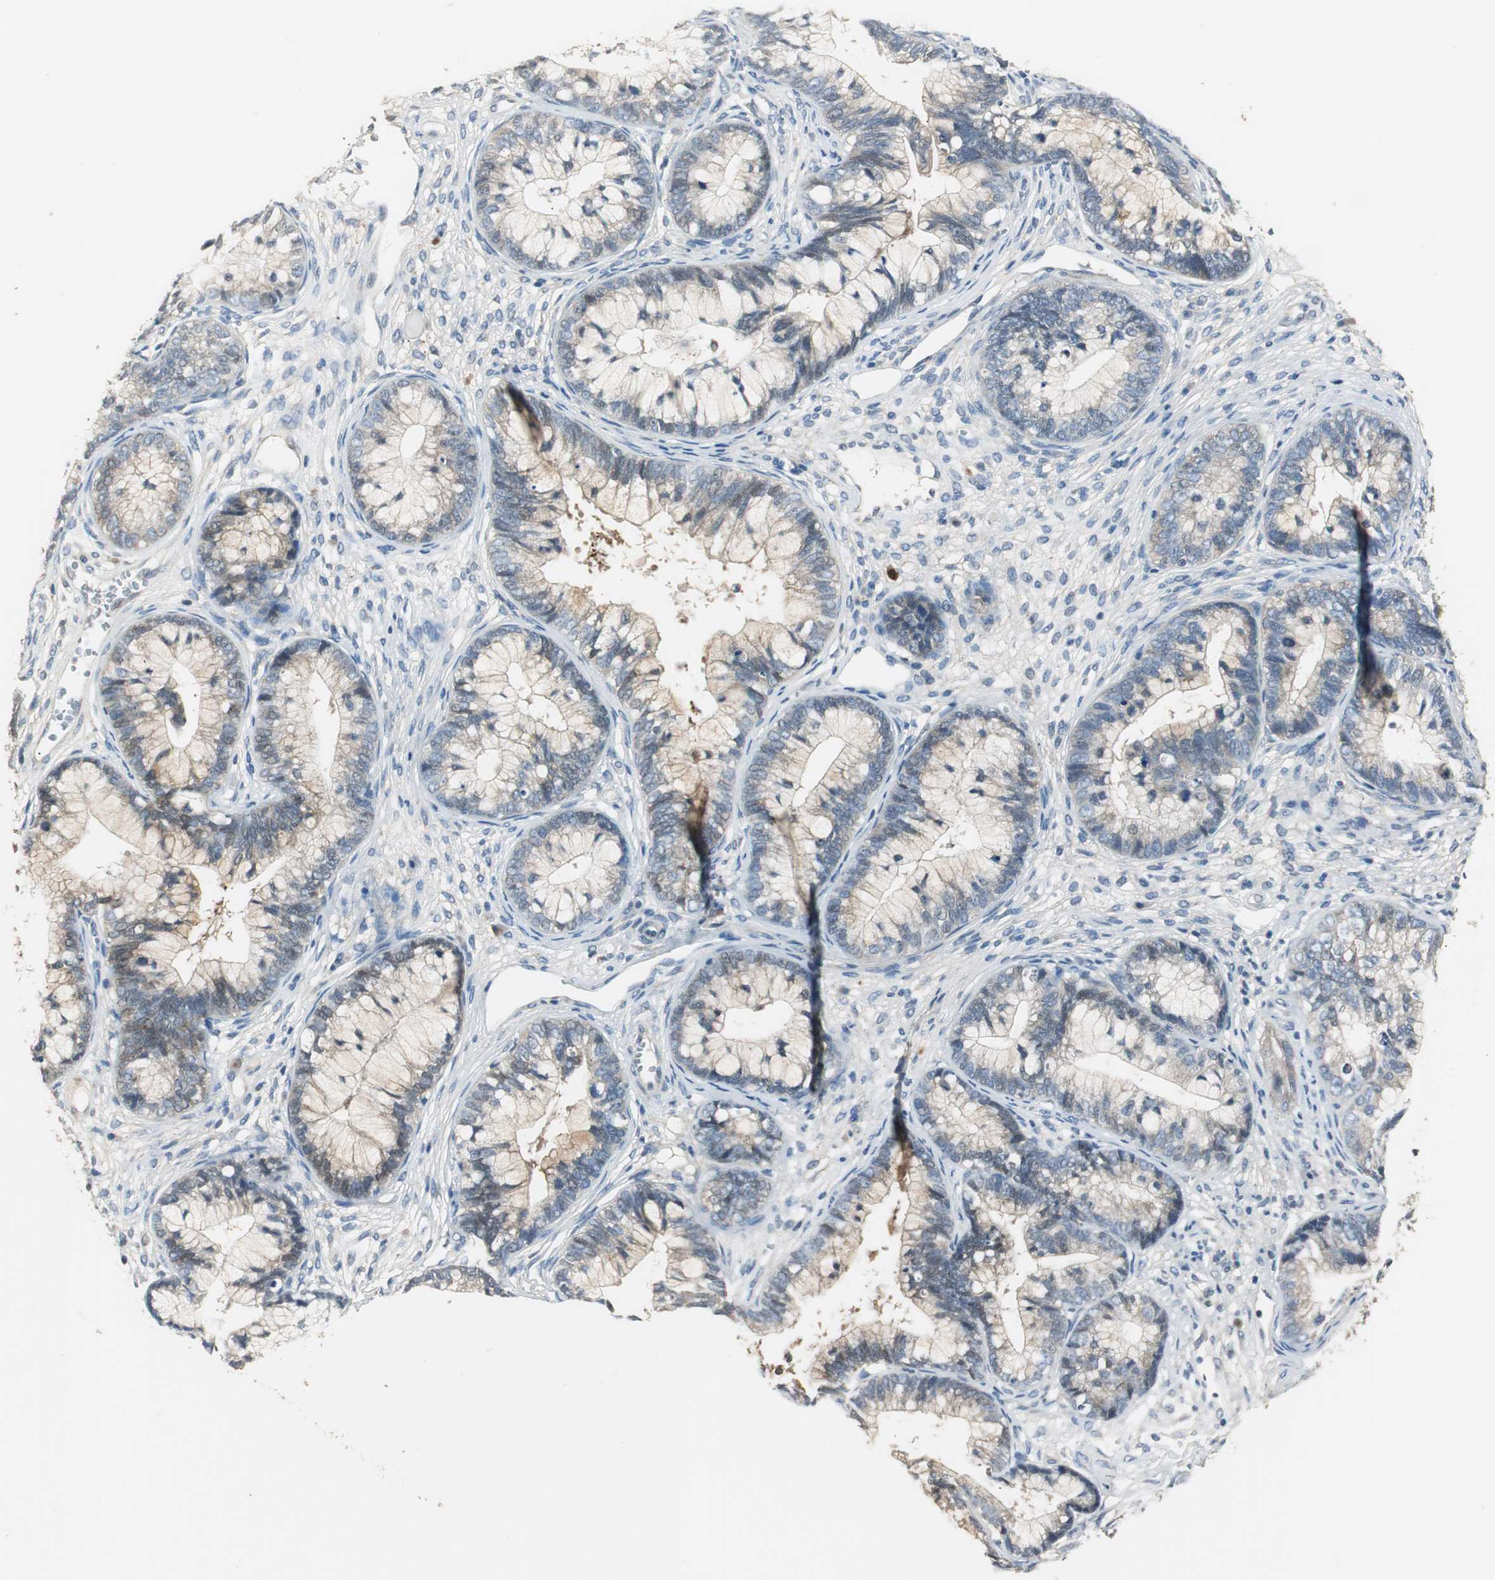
{"staining": {"intensity": "weak", "quantity": "<25%", "location": "cytoplasmic/membranous"}, "tissue": "cervical cancer", "cell_type": "Tumor cells", "image_type": "cancer", "snomed": [{"axis": "morphology", "description": "Adenocarcinoma, NOS"}, {"axis": "topography", "description": "Cervix"}], "caption": "Tumor cells show no significant staining in cervical adenocarcinoma.", "gene": "PTPRN2", "patient": {"sex": "female", "age": 44}}